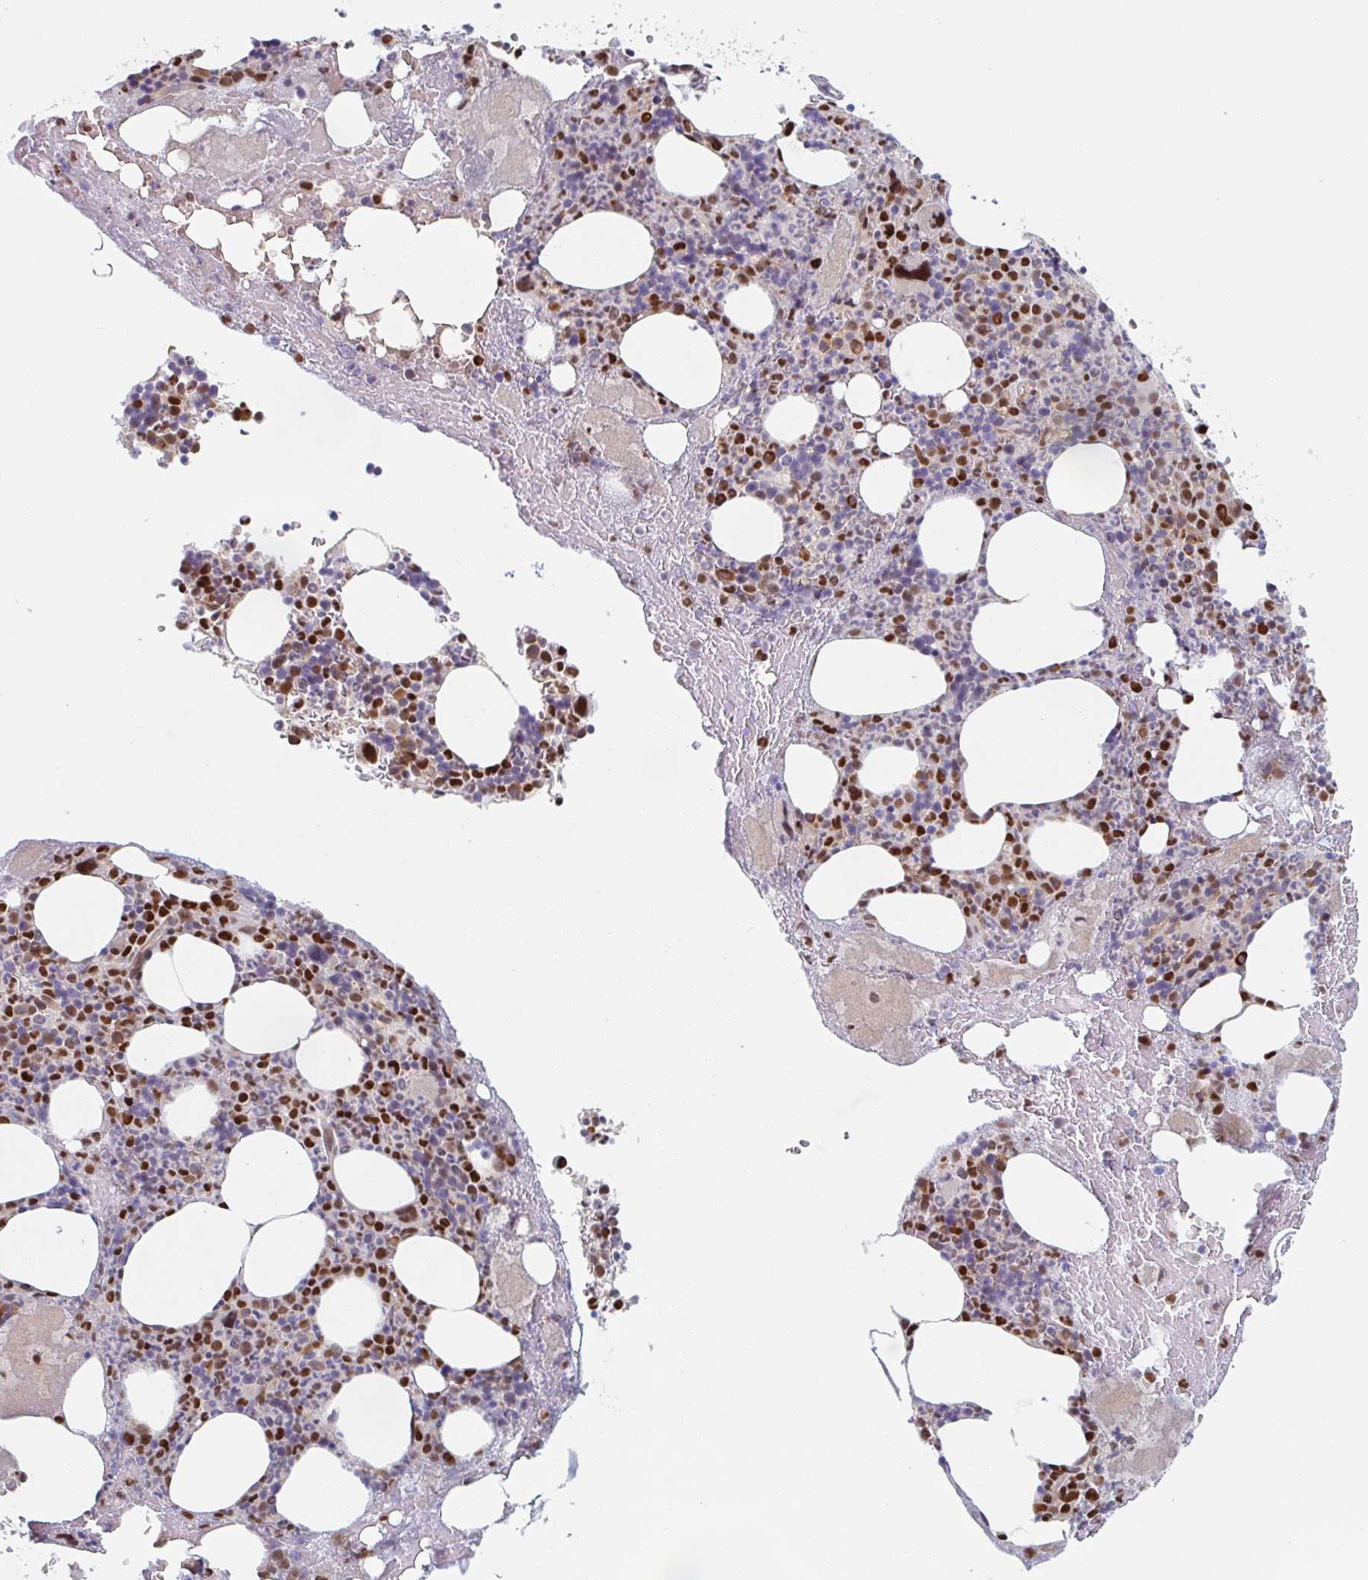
{"staining": {"intensity": "strong", "quantity": "<25%", "location": "nuclear"}, "tissue": "bone marrow", "cell_type": "Hematopoietic cells", "image_type": "normal", "snomed": [{"axis": "morphology", "description": "Normal tissue, NOS"}, {"axis": "topography", "description": "Bone marrow"}], "caption": "Bone marrow stained with immunohistochemistry shows strong nuclear expression in approximately <25% of hematopoietic cells.", "gene": "TRAPPC10", "patient": {"sex": "female", "age": 59}}